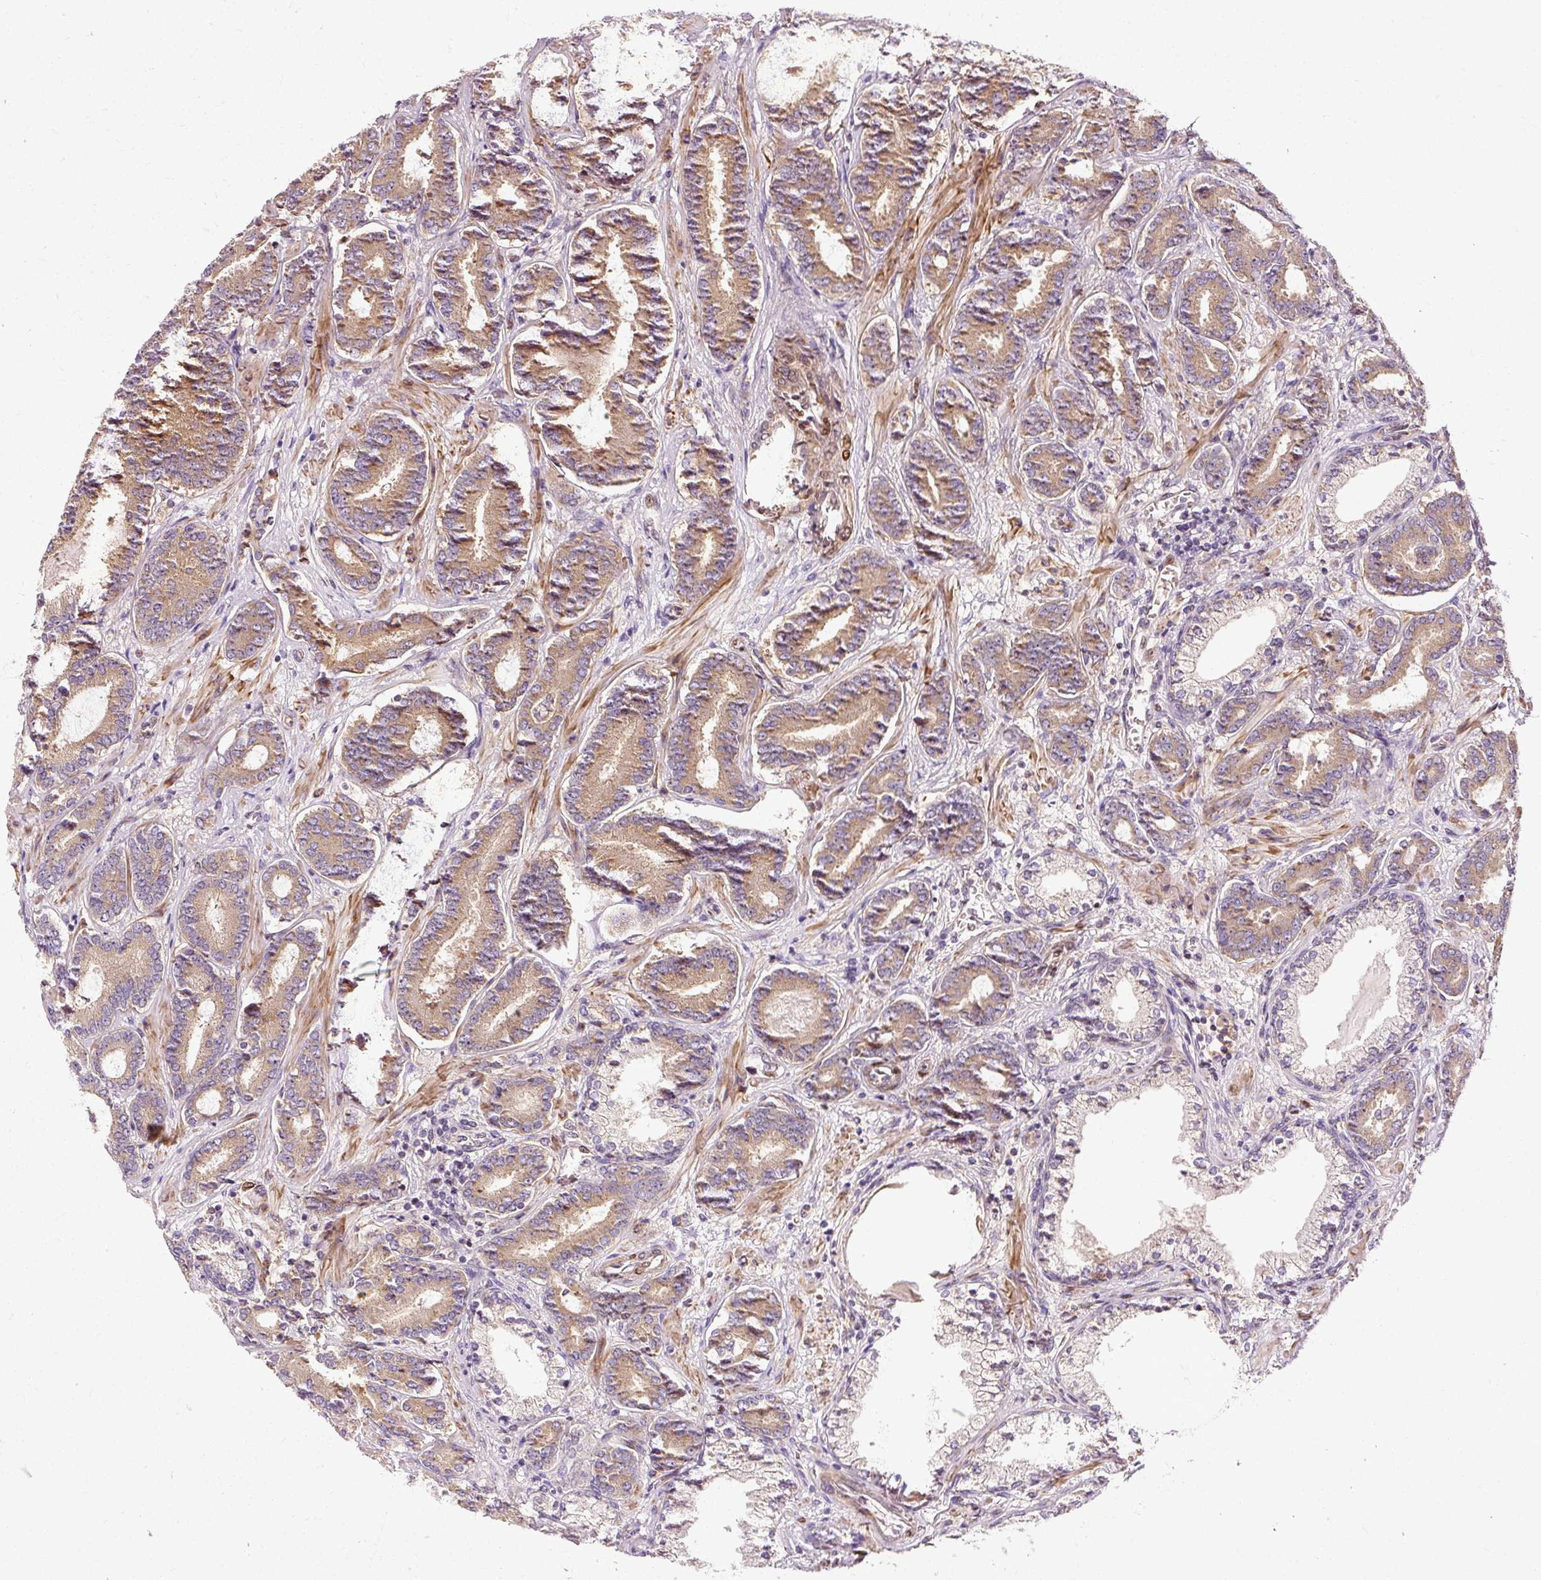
{"staining": {"intensity": "moderate", "quantity": ">75%", "location": "cytoplasmic/membranous"}, "tissue": "prostate cancer", "cell_type": "Tumor cells", "image_type": "cancer", "snomed": [{"axis": "morphology", "description": "Adenocarcinoma, Low grade"}, {"axis": "topography", "description": "Prostate and seminal vesicle, NOS"}], "caption": "This is a photomicrograph of immunohistochemistry staining of prostate cancer (adenocarcinoma (low-grade)), which shows moderate positivity in the cytoplasmic/membranous of tumor cells.", "gene": "NAPA", "patient": {"sex": "male", "age": 61}}